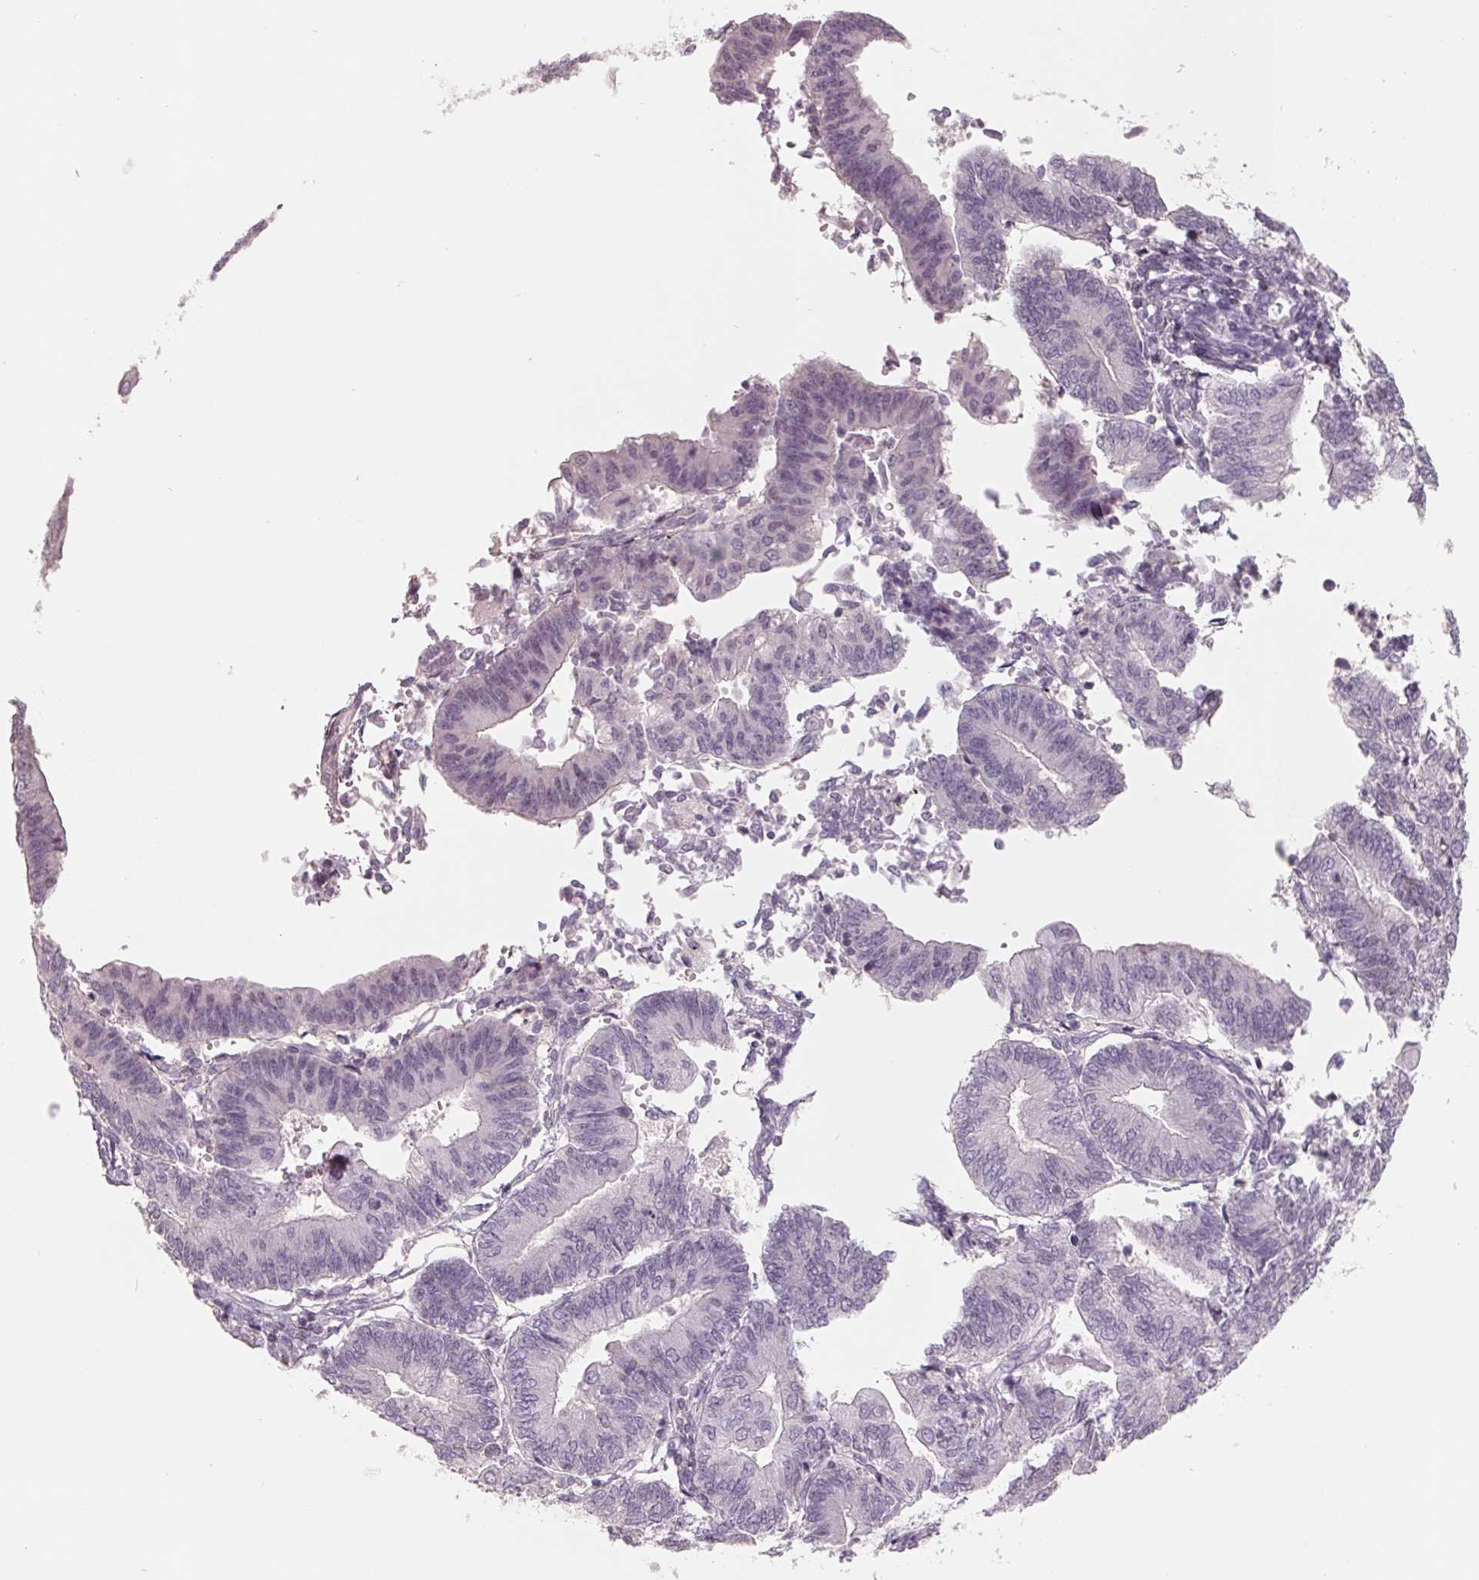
{"staining": {"intensity": "negative", "quantity": "none", "location": "none"}, "tissue": "endometrial cancer", "cell_type": "Tumor cells", "image_type": "cancer", "snomed": [{"axis": "morphology", "description": "Adenocarcinoma, NOS"}, {"axis": "topography", "description": "Endometrium"}], "caption": "DAB immunohistochemical staining of human adenocarcinoma (endometrial) demonstrates no significant expression in tumor cells.", "gene": "FTCD", "patient": {"sex": "female", "age": 65}}